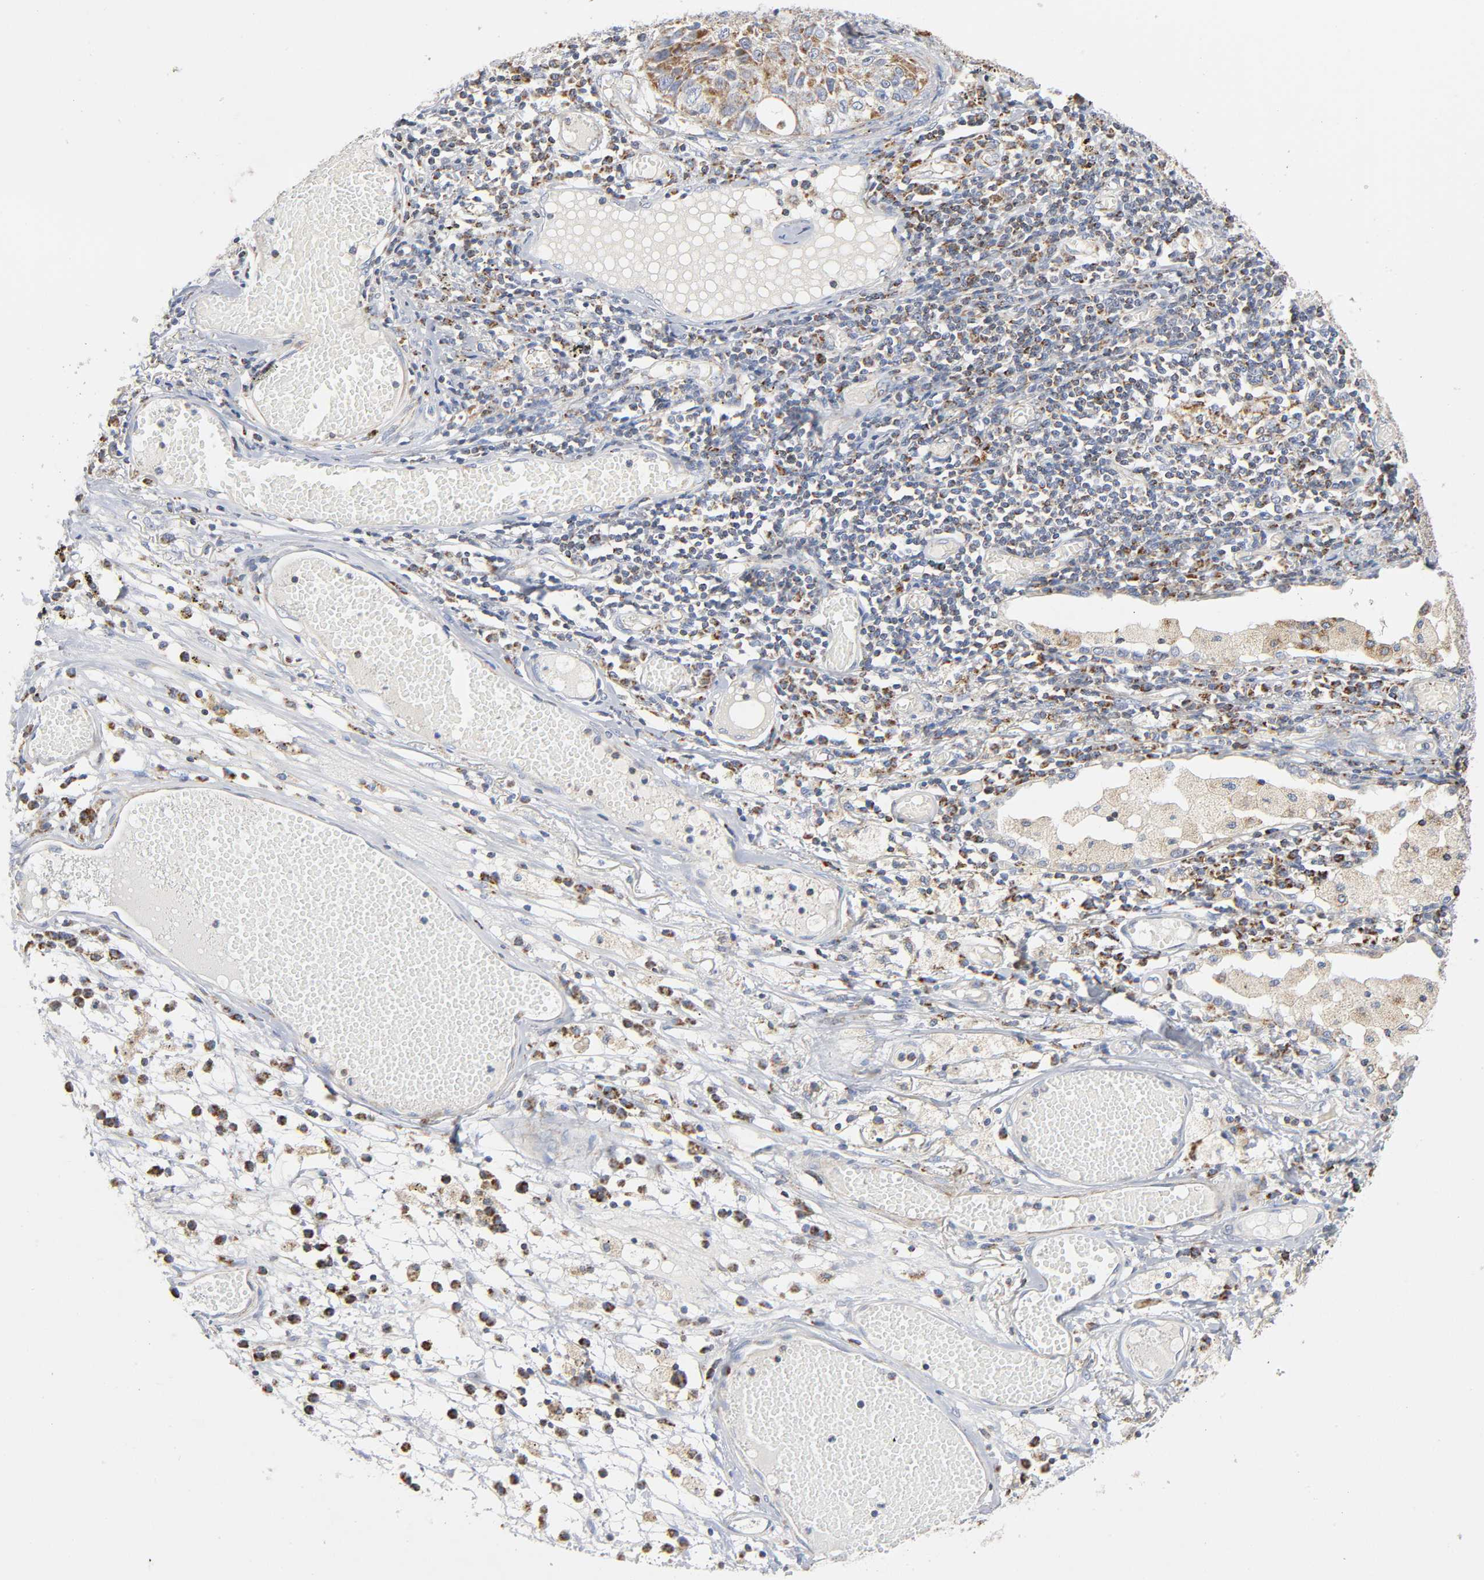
{"staining": {"intensity": "moderate", "quantity": ">75%", "location": "cytoplasmic/membranous"}, "tissue": "lung cancer", "cell_type": "Tumor cells", "image_type": "cancer", "snomed": [{"axis": "morphology", "description": "Squamous cell carcinoma, NOS"}, {"axis": "topography", "description": "Lung"}], "caption": "Human lung cancer stained with a protein marker demonstrates moderate staining in tumor cells.", "gene": "BAK1", "patient": {"sex": "male", "age": 71}}